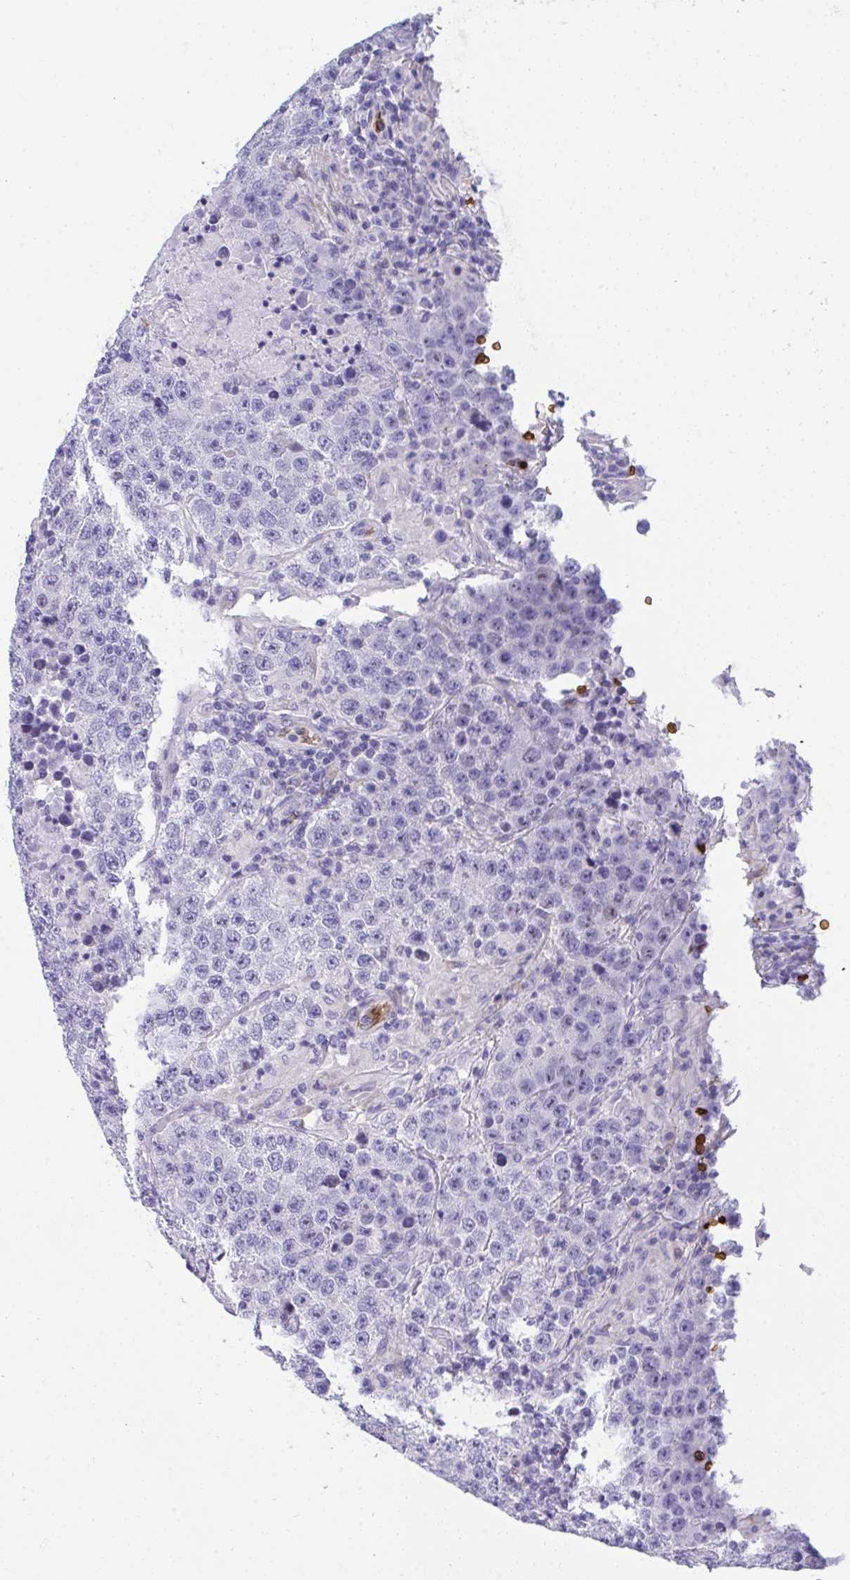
{"staining": {"intensity": "negative", "quantity": "none", "location": "none"}, "tissue": "testis cancer", "cell_type": "Tumor cells", "image_type": "cancer", "snomed": [{"axis": "morphology", "description": "Normal tissue, NOS"}, {"axis": "morphology", "description": "Urothelial carcinoma, High grade"}, {"axis": "morphology", "description": "Seminoma, NOS"}, {"axis": "morphology", "description": "Carcinoma, Embryonal, NOS"}, {"axis": "topography", "description": "Urinary bladder"}, {"axis": "topography", "description": "Testis"}], "caption": "High power microscopy photomicrograph of an immunohistochemistry (IHC) photomicrograph of testis seminoma, revealing no significant staining in tumor cells. Nuclei are stained in blue.", "gene": "ANK1", "patient": {"sex": "male", "age": 41}}